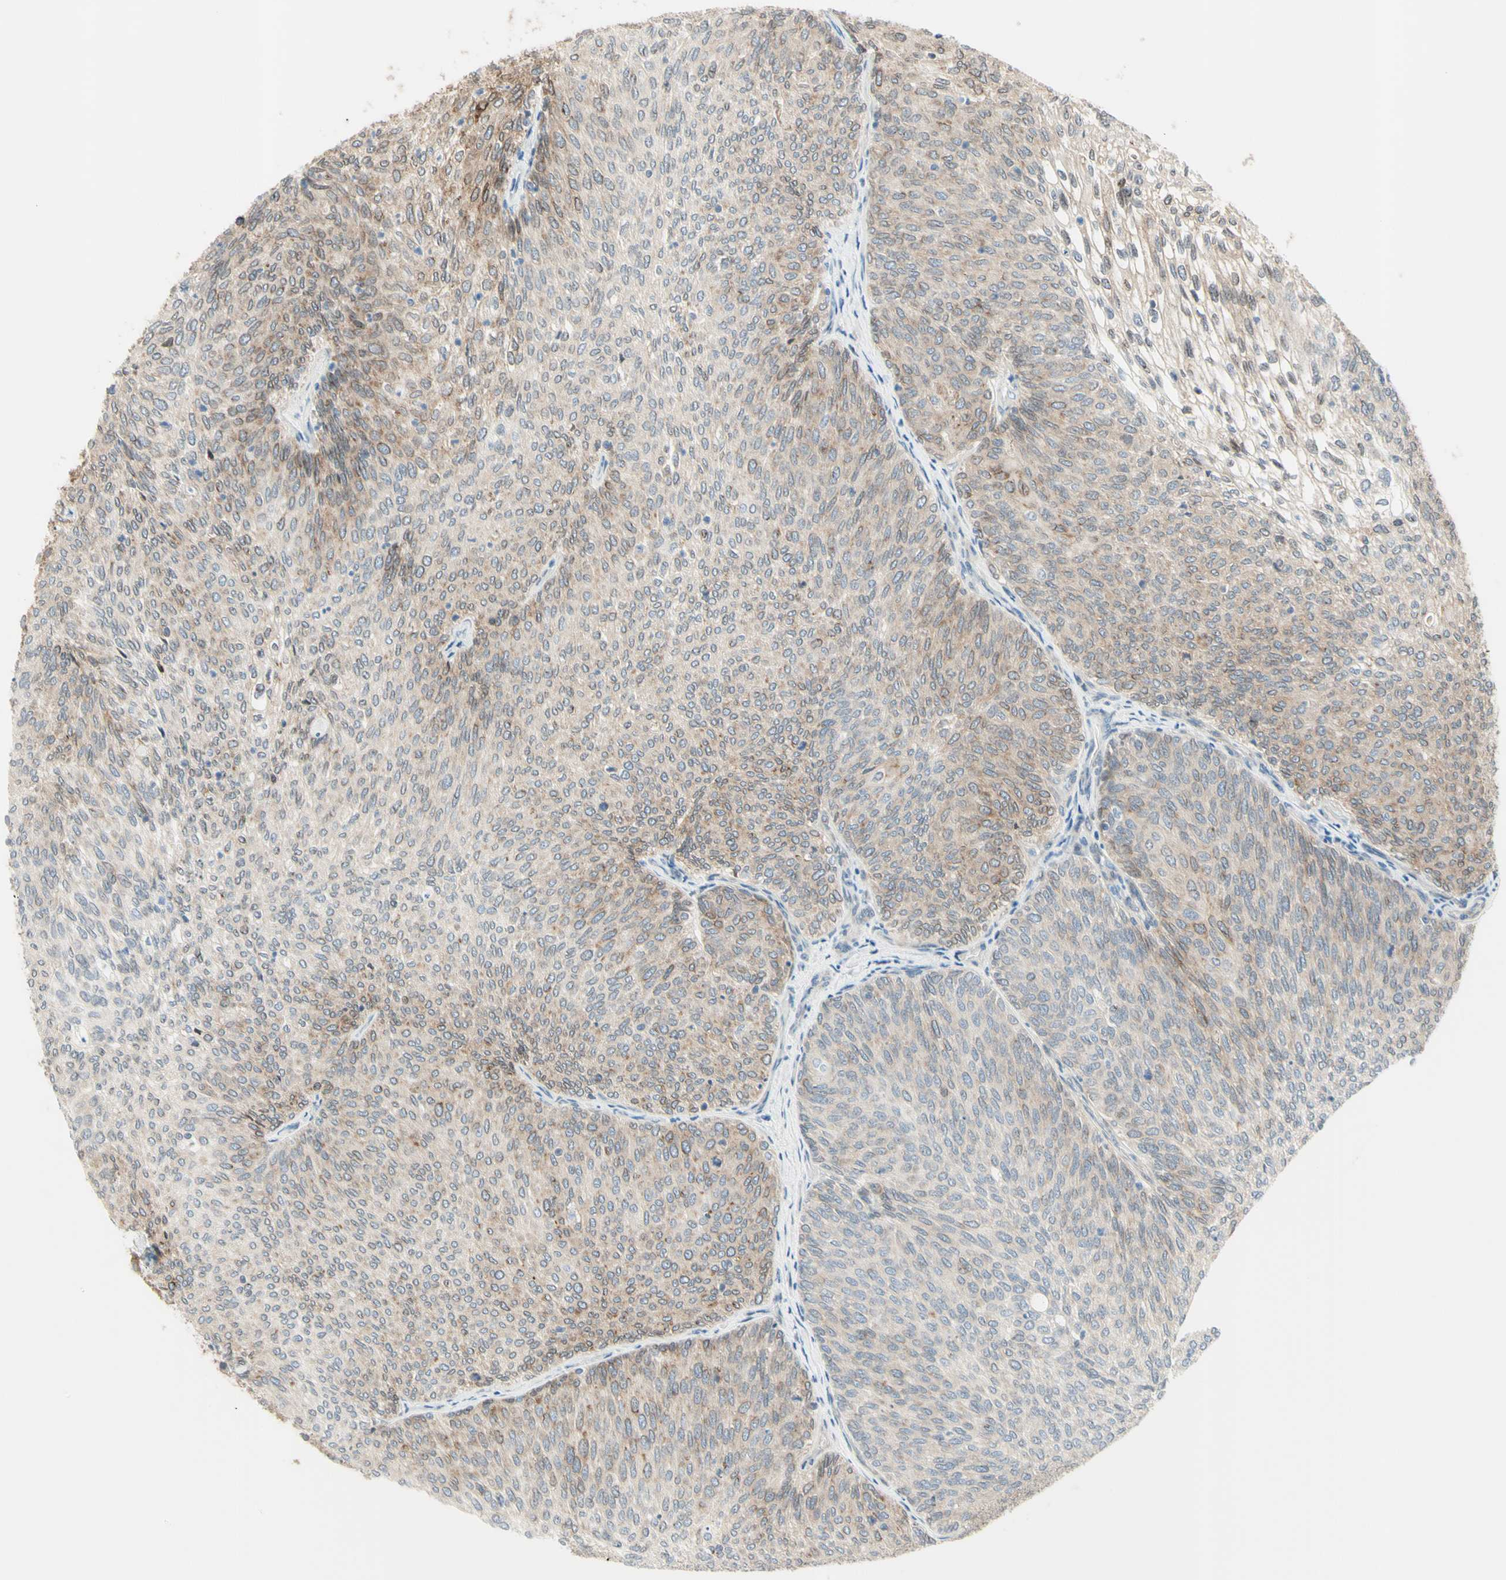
{"staining": {"intensity": "weak", "quantity": ">75%", "location": "cytoplasmic/membranous"}, "tissue": "urothelial cancer", "cell_type": "Tumor cells", "image_type": "cancer", "snomed": [{"axis": "morphology", "description": "Urothelial carcinoma, Low grade"}, {"axis": "topography", "description": "Urinary bladder"}], "caption": "About >75% of tumor cells in human urothelial carcinoma (low-grade) exhibit weak cytoplasmic/membranous protein positivity as visualized by brown immunohistochemical staining.", "gene": "TRAF2", "patient": {"sex": "female", "age": 79}}